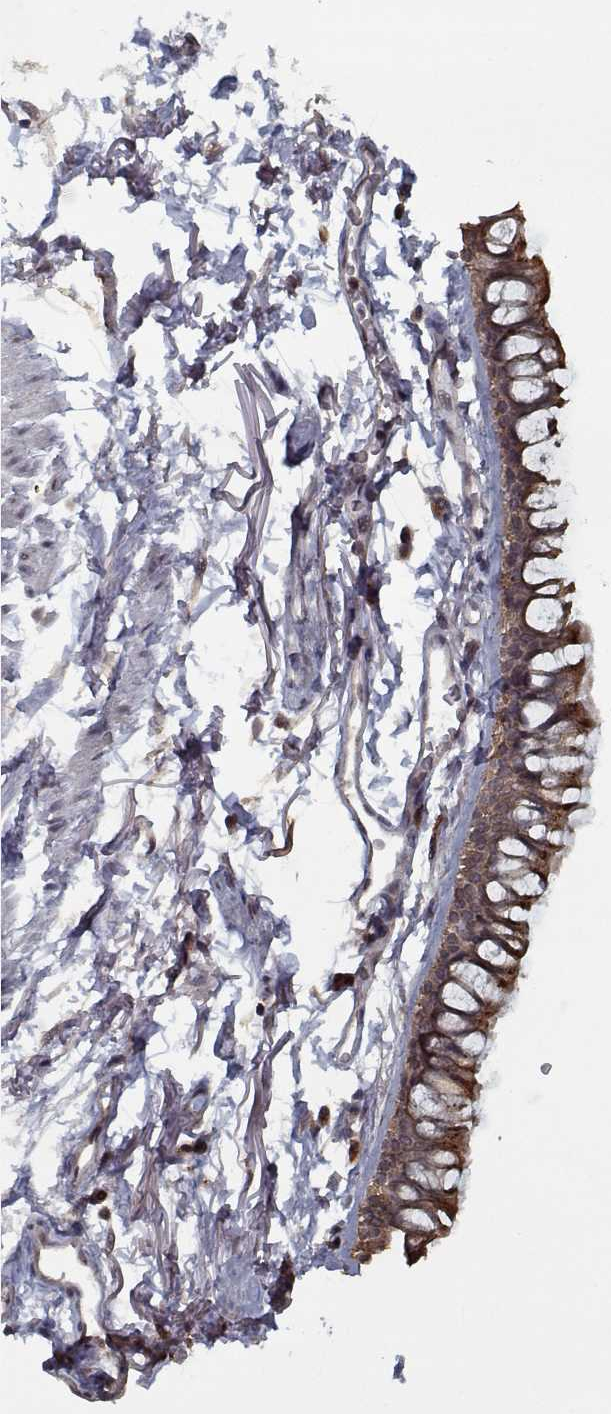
{"staining": {"intensity": "negative", "quantity": "none", "location": "none"}, "tissue": "soft tissue", "cell_type": "Chondrocytes", "image_type": "normal", "snomed": [{"axis": "morphology", "description": "Normal tissue, NOS"}, {"axis": "topography", "description": "Cartilage tissue"}, {"axis": "topography", "description": "Bronchus"}], "caption": "Immunohistochemistry micrograph of normal soft tissue: soft tissue stained with DAB displays no significant protein staining in chondrocytes. Nuclei are stained in blue.", "gene": "NLK", "patient": {"sex": "female", "age": 79}}